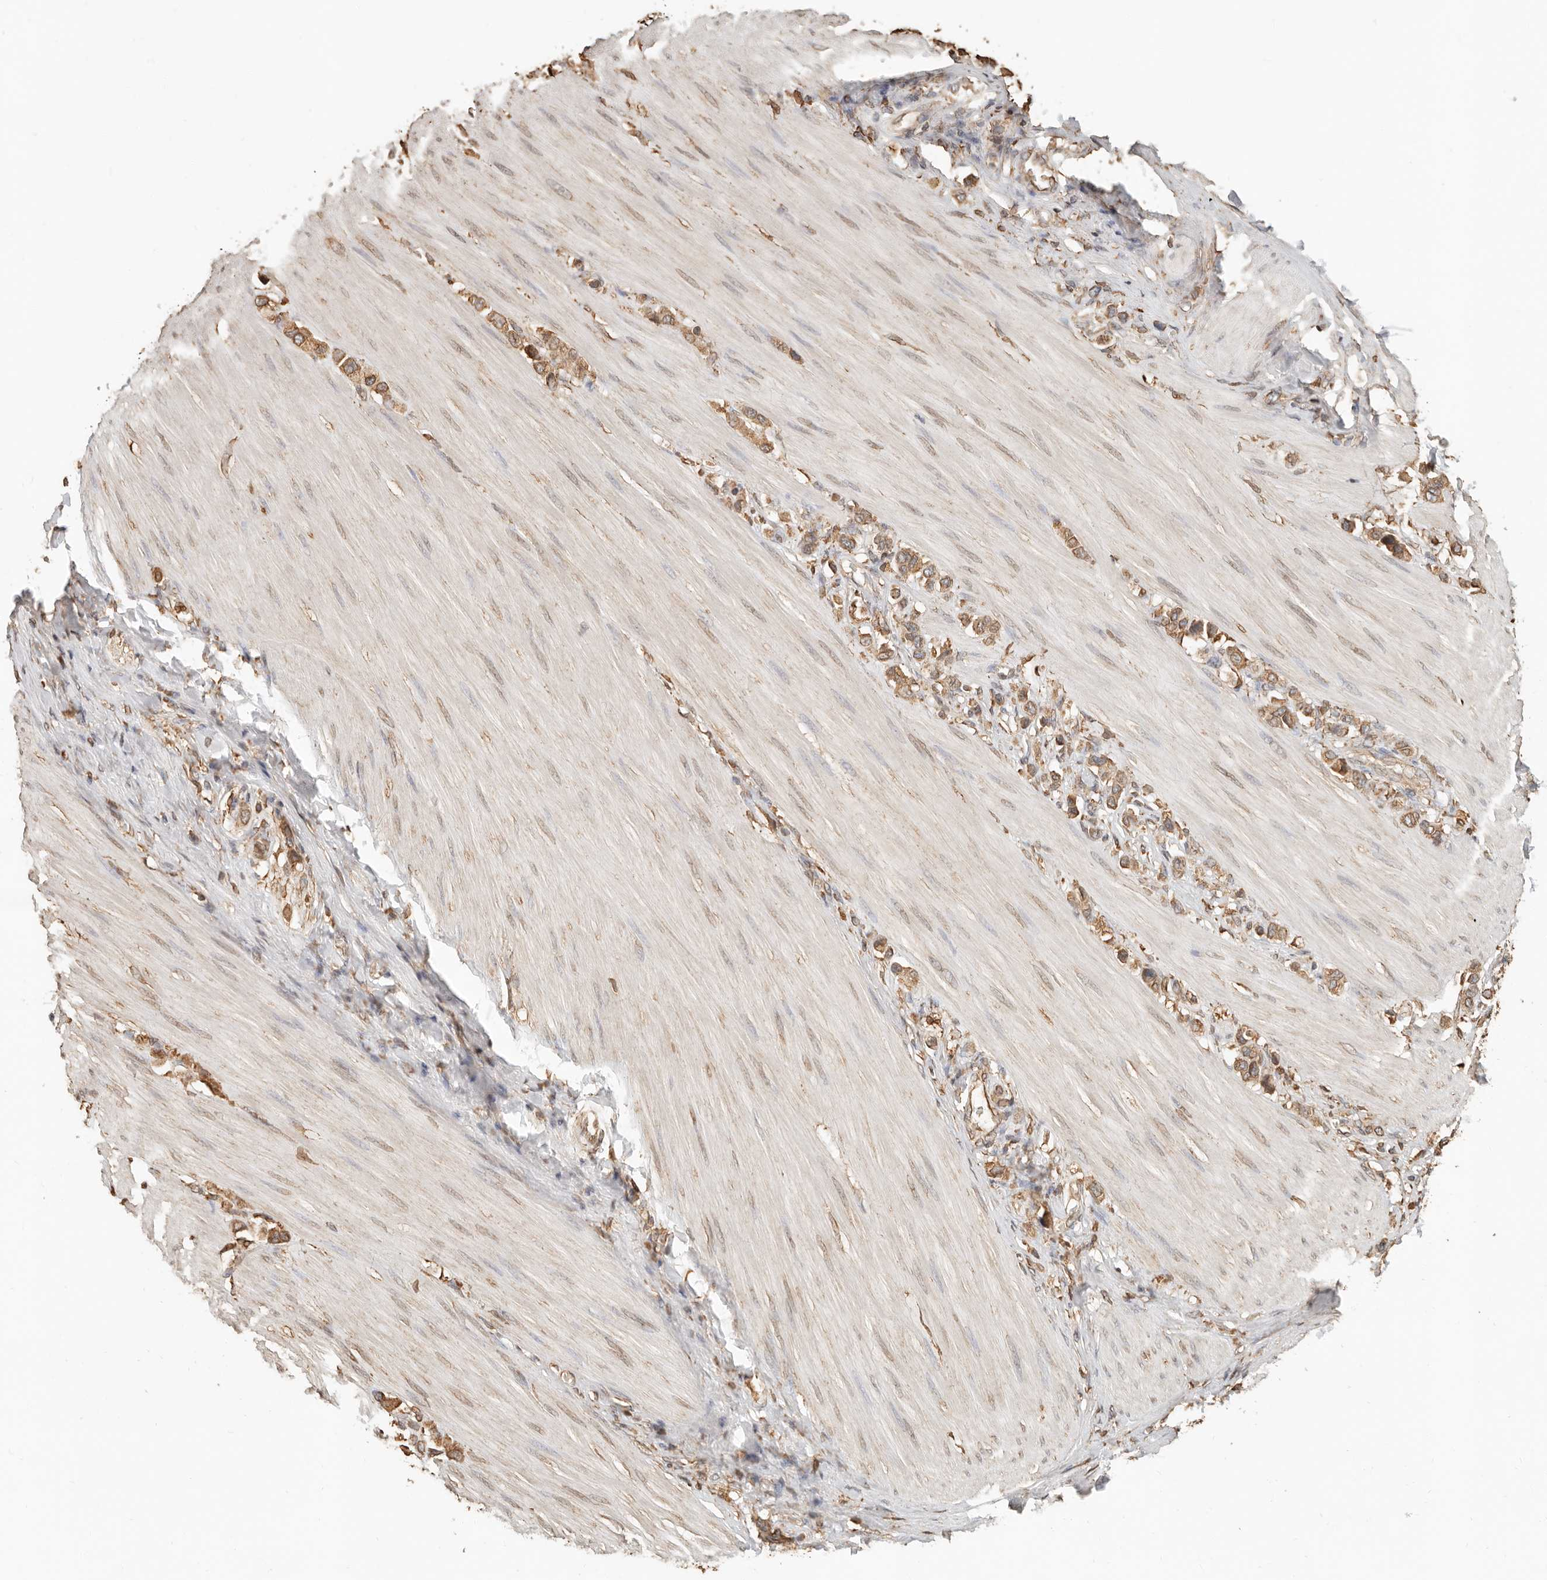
{"staining": {"intensity": "moderate", "quantity": ">75%", "location": "cytoplasmic/membranous"}, "tissue": "stomach cancer", "cell_type": "Tumor cells", "image_type": "cancer", "snomed": [{"axis": "morphology", "description": "Adenocarcinoma, NOS"}, {"axis": "topography", "description": "Stomach"}], "caption": "Stomach cancer was stained to show a protein in brown. There is medium levels of moderate cytoplasmic/membranous expression in about >75% of tumor cells. (Brightfield microscopy of DAB IHC at high magnification).", "gene": "ARHGEF10L", "patient": {"sex": "female", "age": 65}}